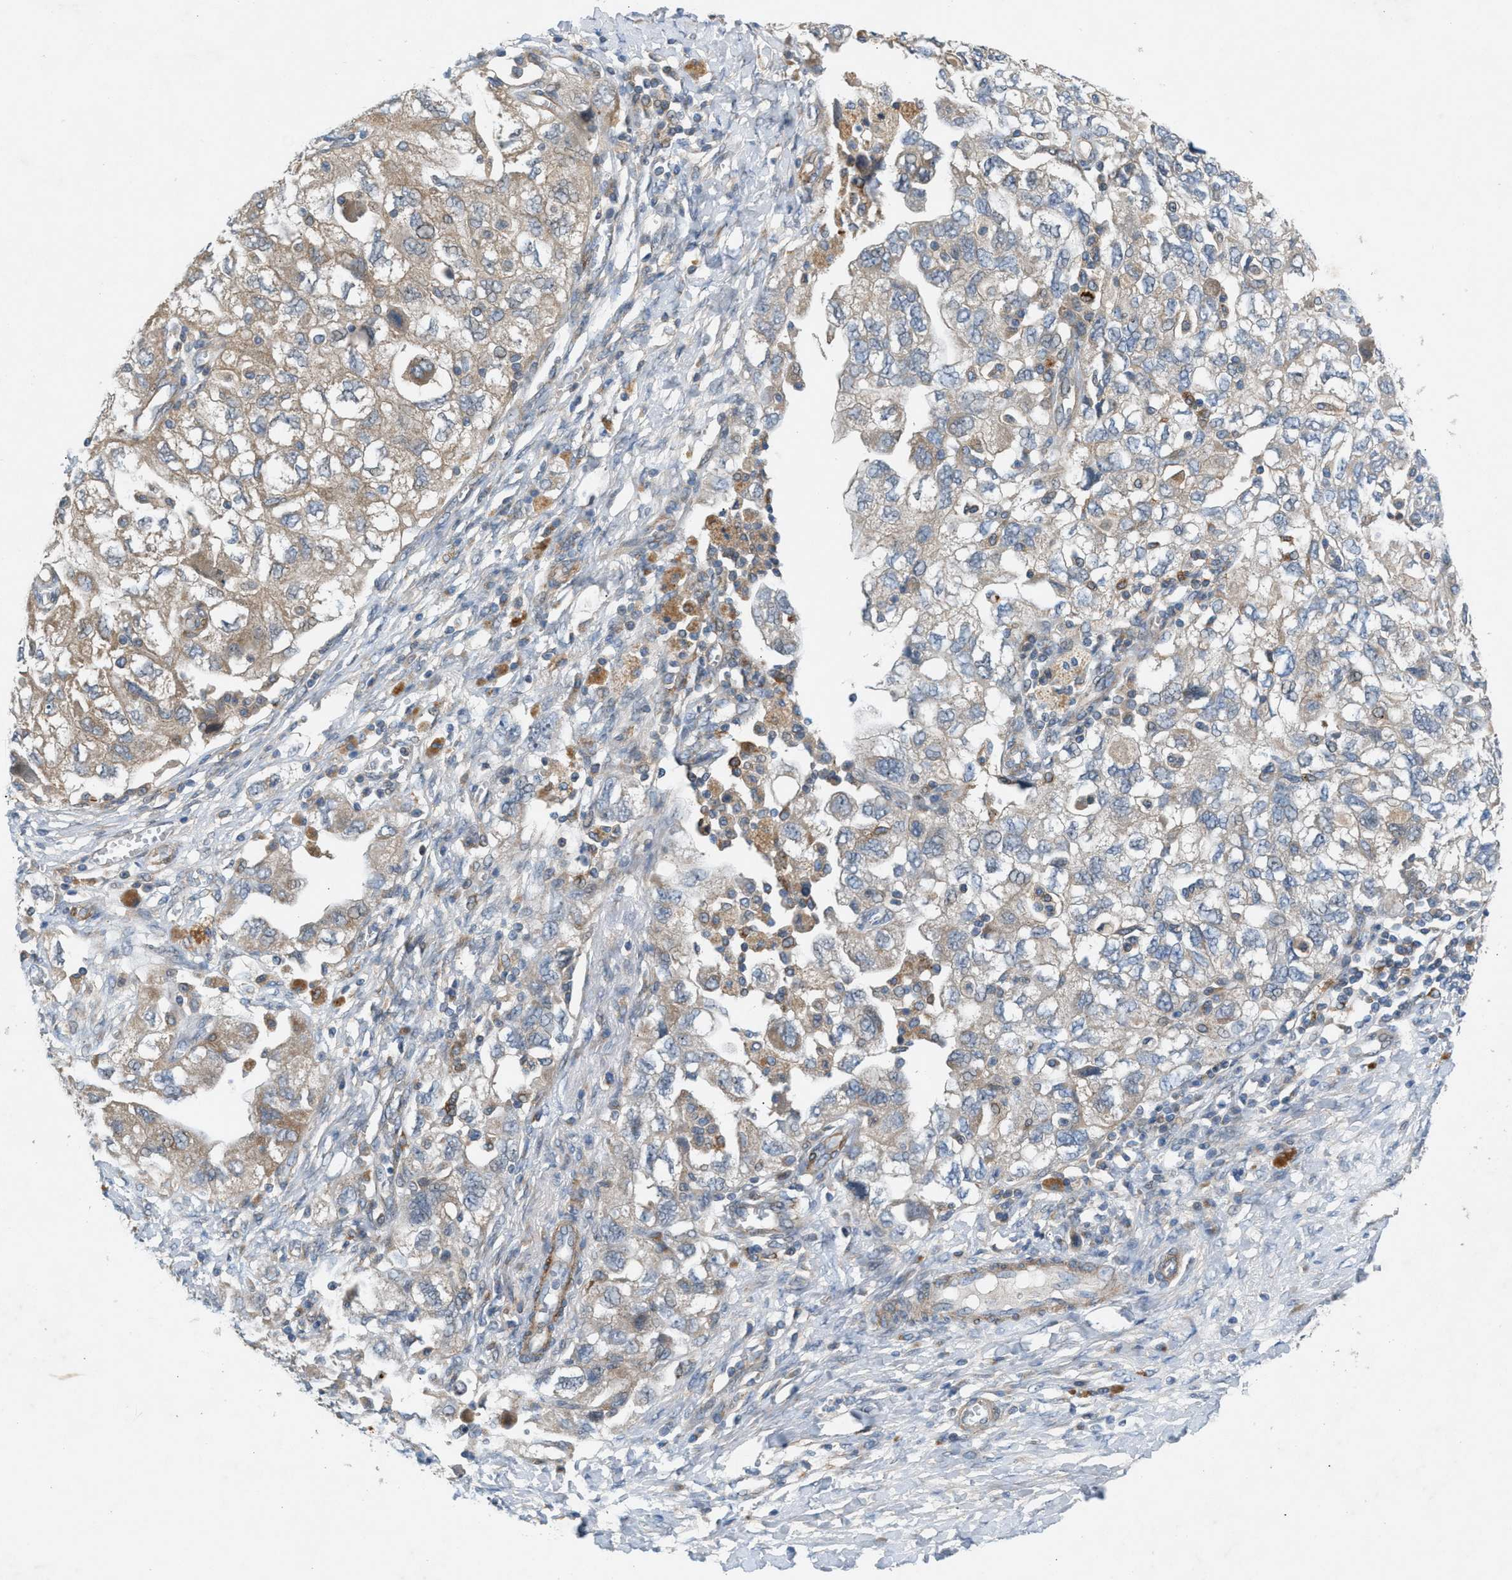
{"staining": {"intensity": "weak", "quantity": "<25%", "location": "cytoplasmic/membranous"}, "tissue": "ovarian cancer", "cell_type": "Tumor cells", "image_type": "cancer", "snomed": [{"axis": "morphology", "description": "Carcinoma, NOS"}, {"axis": "morphology", "description": "Cystadenocarcinoma, serous, NOS"}, {"axis": "topography", "description": "Ovary"}], "caption": "IHC image of neoplastic tissue: ovarian cancer stained with DAB displays no significant protein positivity in tumor cells.", "gene": "CYB5D1", "patient": {"sex": "female", "age": 69}}